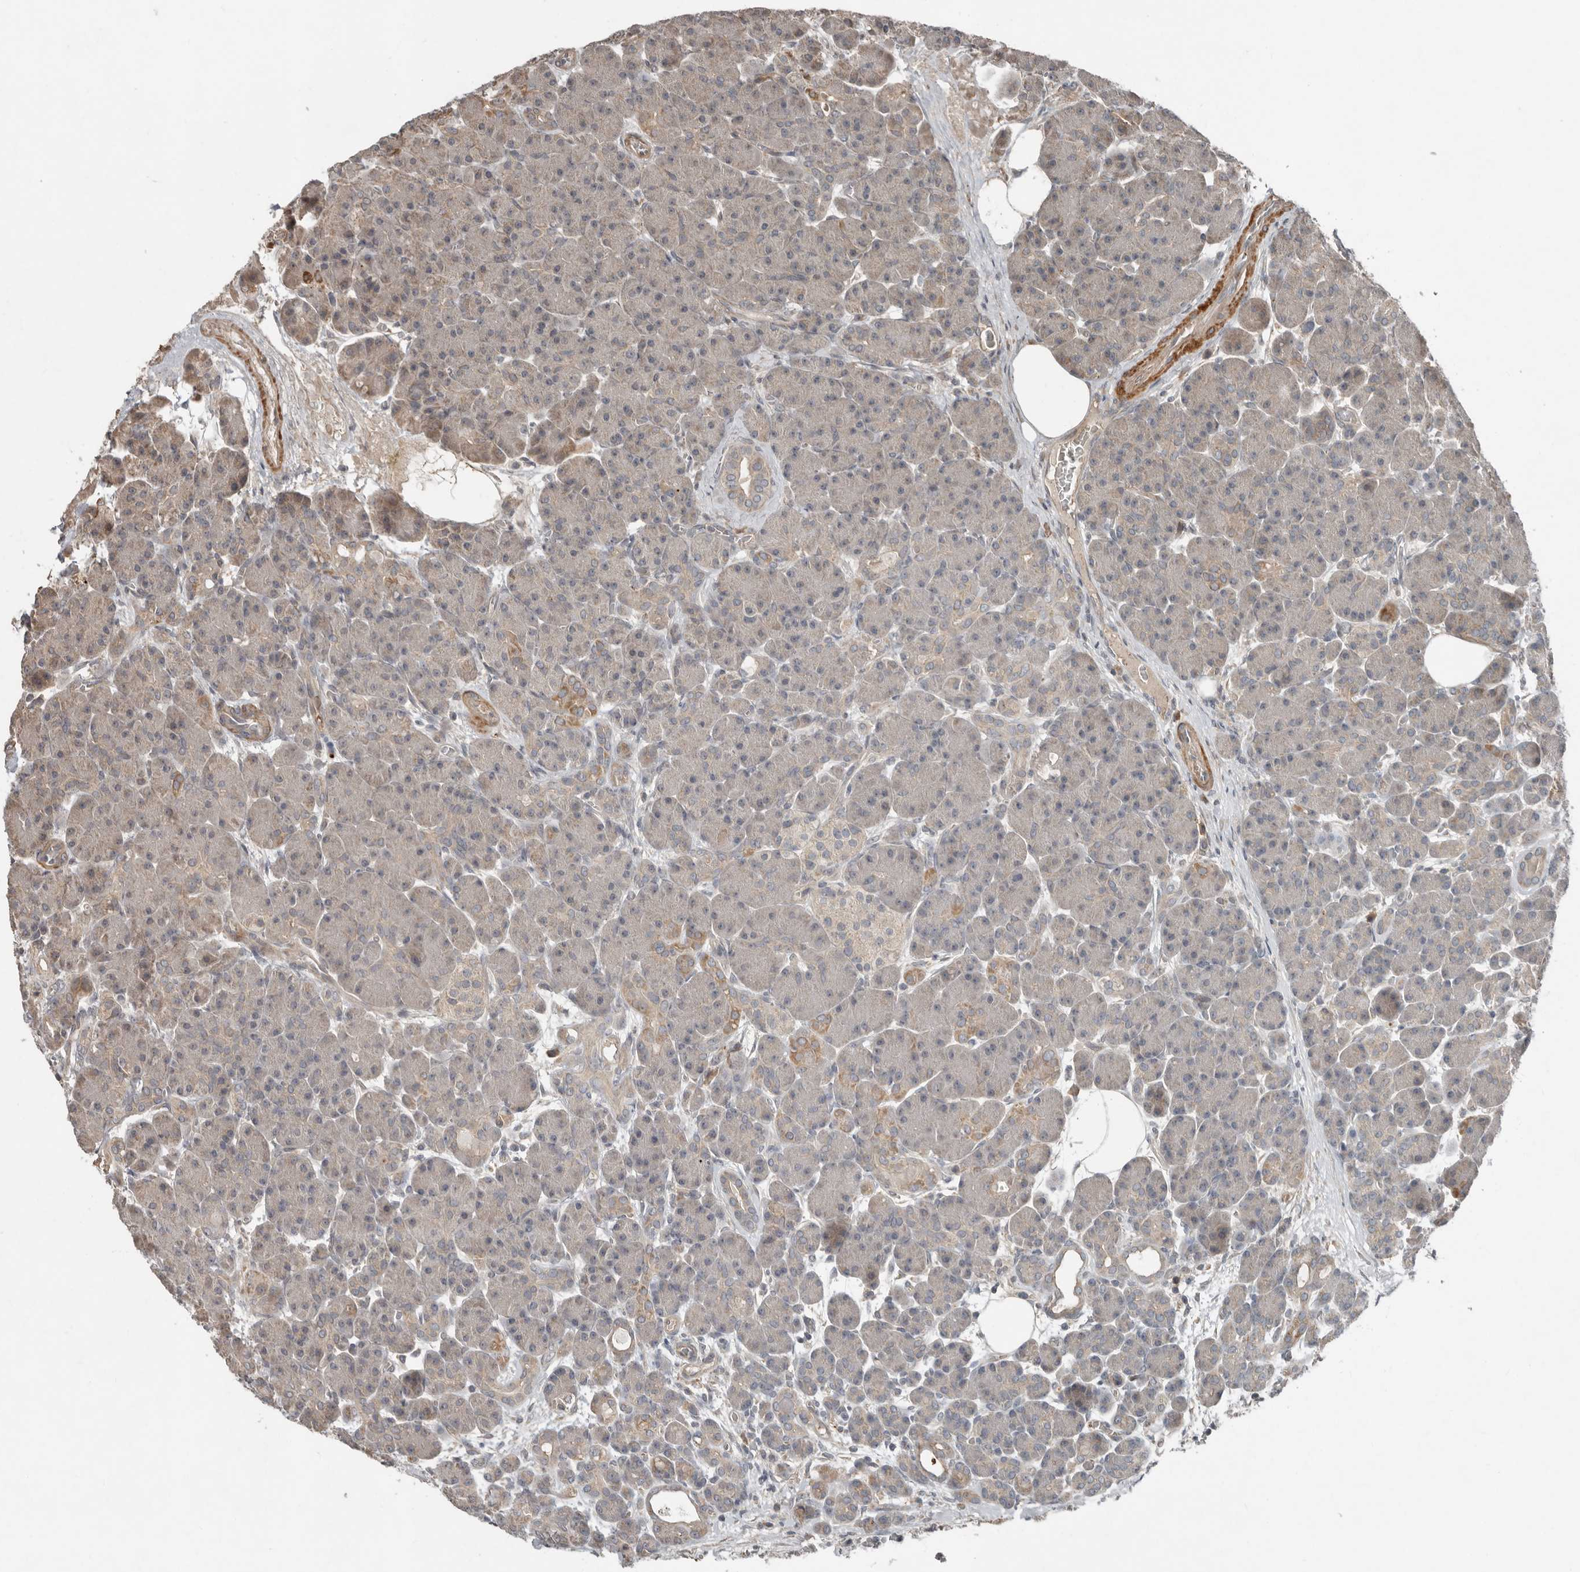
{"staining": {"intensity": "moderate", "quantity": "<25%", "location": "cytoplasmic/membranous"}, "tissue": "pancreas", "cell_type": "Exocrine glandular cells", "image_type": "normal", "snomed": [{"axis": "morphology", "description": "Normal tissue, NOS"}, {"axis": "topography", "description": "Pancreas"}], "caption": "Exocrine glandular cells show low levels of moderate cytoplasmic/membranous positivity in about <25% of cells in benign human pancreas. The protein of interest is stained brown, and the nuclei are stained in blue (DAB (3,3'-diaminobenzidine) IHC with brightfield microscopy, high magnification).", "gene": "SLC6A7", "patient": {"sex": "male", "age": 63}}